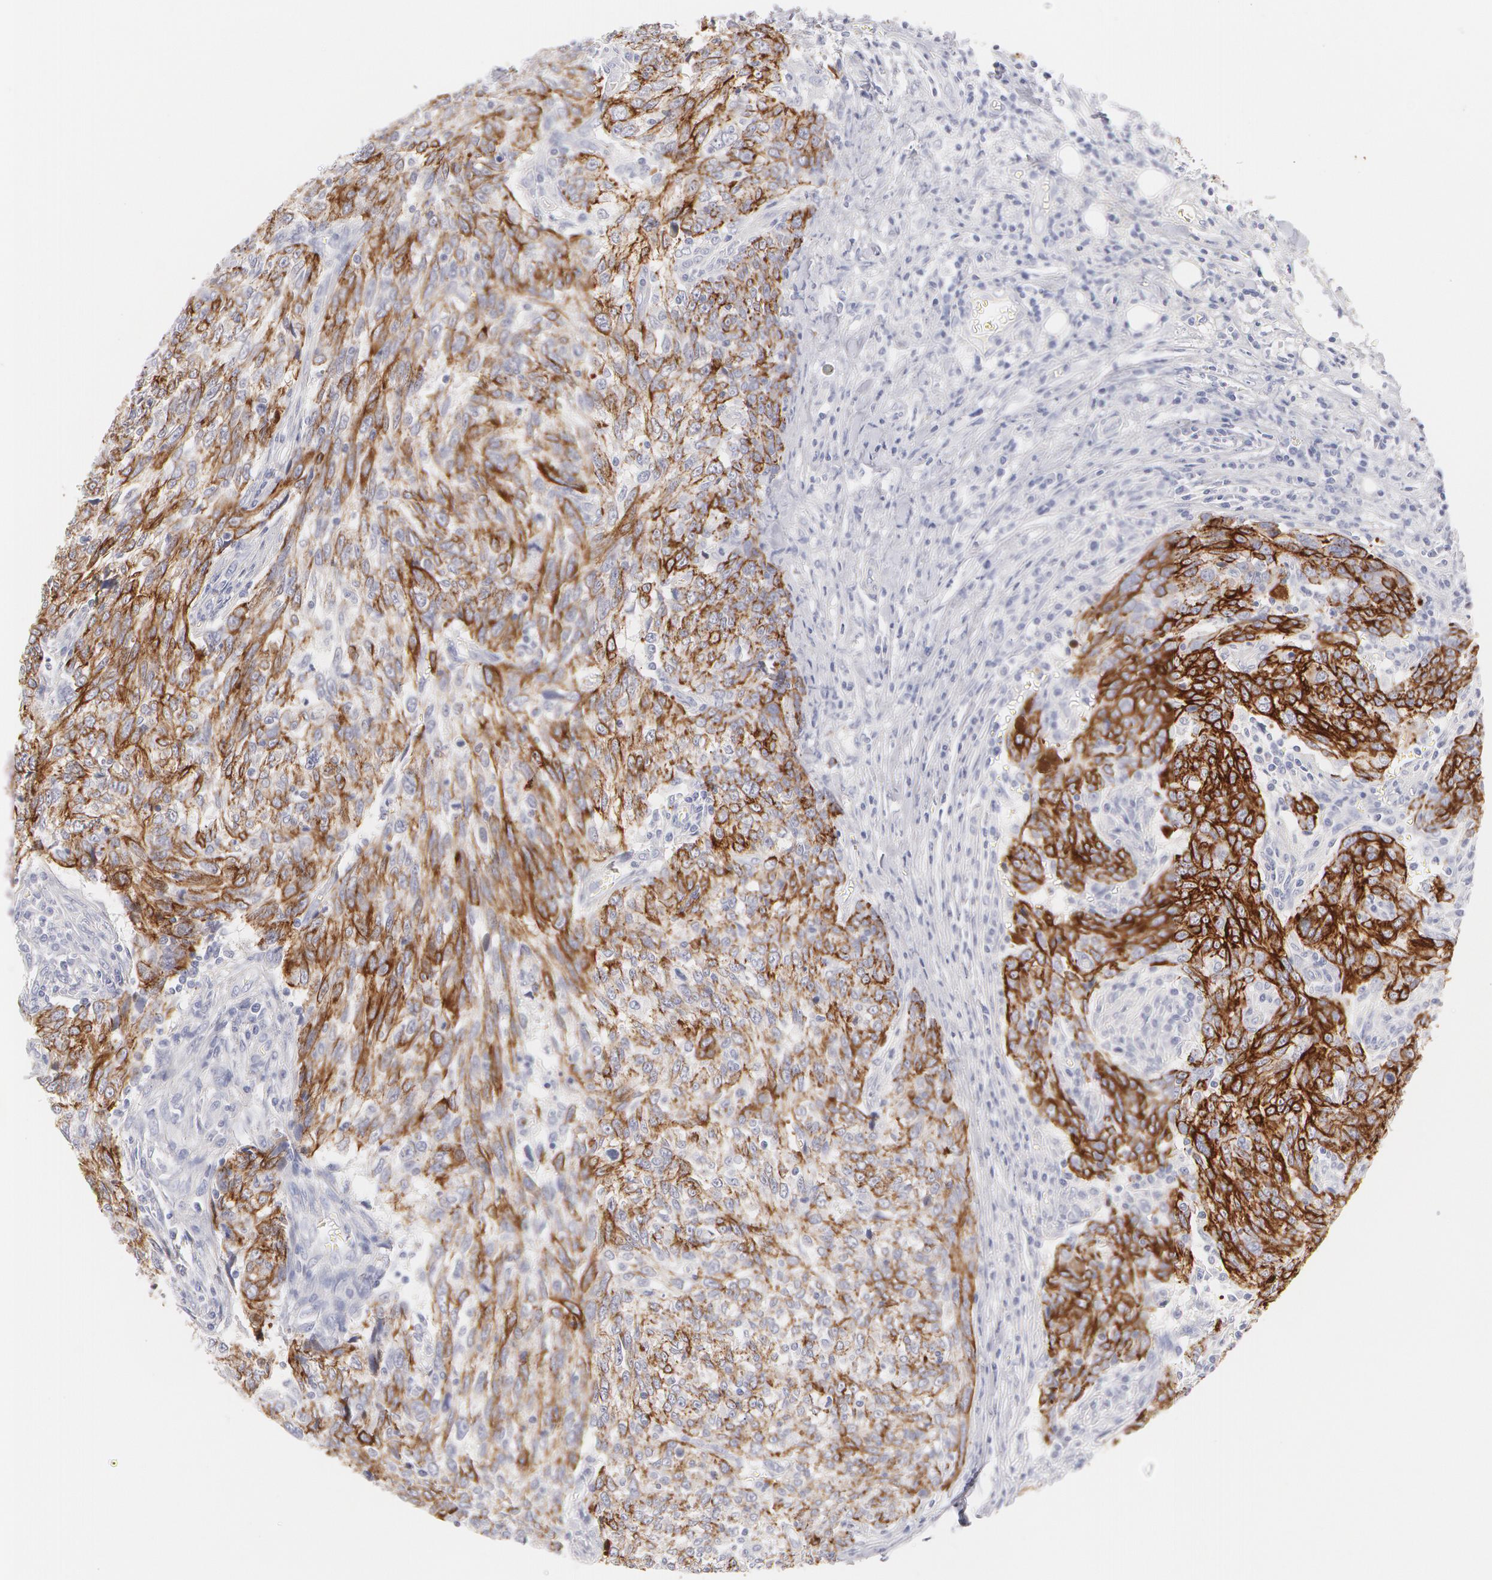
{"staining": {"intensity": "strong", "quantity": ">75%", "location": "cytoplasmic/membranous"}, "tissue": "breast cancer", "cell_type": "Tumor cells", "image_type": "cancer", "snomed": [{"axis": "morphology", "description": "Duct carcinoma"}, {"axis": "topography", "description": "Breast"}], "caption": "Protein expression analysis of breast intraductal carcinoma exhibits strong cytoplasmic/membranous expression in approximately >75% of tumor cells.", "gene": "KRT8", "patient": {"sex": "female", "age": 50}}